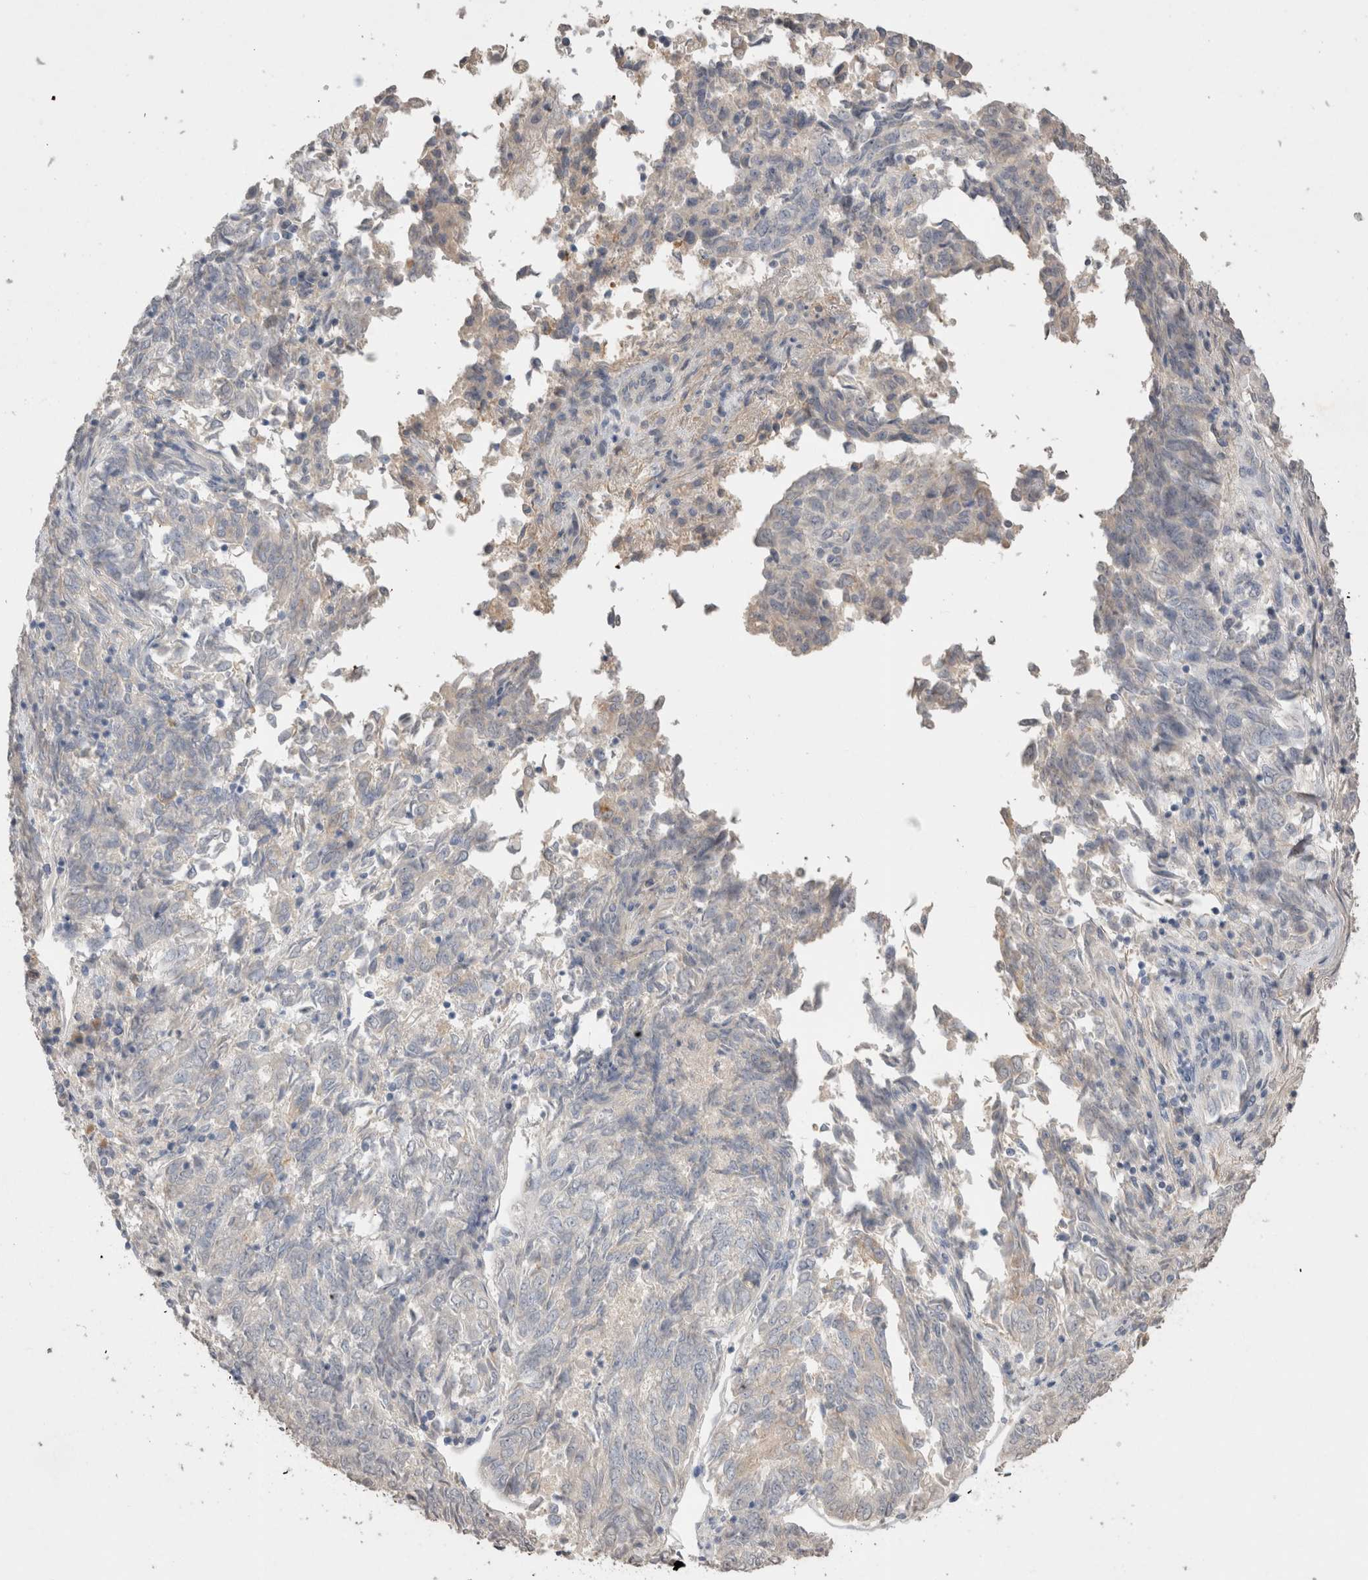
{"staining": {"intensity": "negative", "quantity": "none", "location": "none"}, "tissue": "endometrial cancer", "cell_type": "Tumor cells", "image_type": "cancer", "snomed": [{"axis": "morphology", "description": "Adenocarcinoma, NOS"}, {"axis": "topography", "description": "Endometrium"}], "caption": "Immunohistochemistry (IHC) micrograph of neoplastic tissue: endometrial cancer (adenocarcinoma) stained with DAB demonstrates no significant protein positivity in tumor cells. (Brightfield microscopy of DAB (3,3'-diaminobenzidine) immunohistochemistry at high magnification).", "gene": "NAALADL2", "patient": {"sex": "female", "age": 80}}